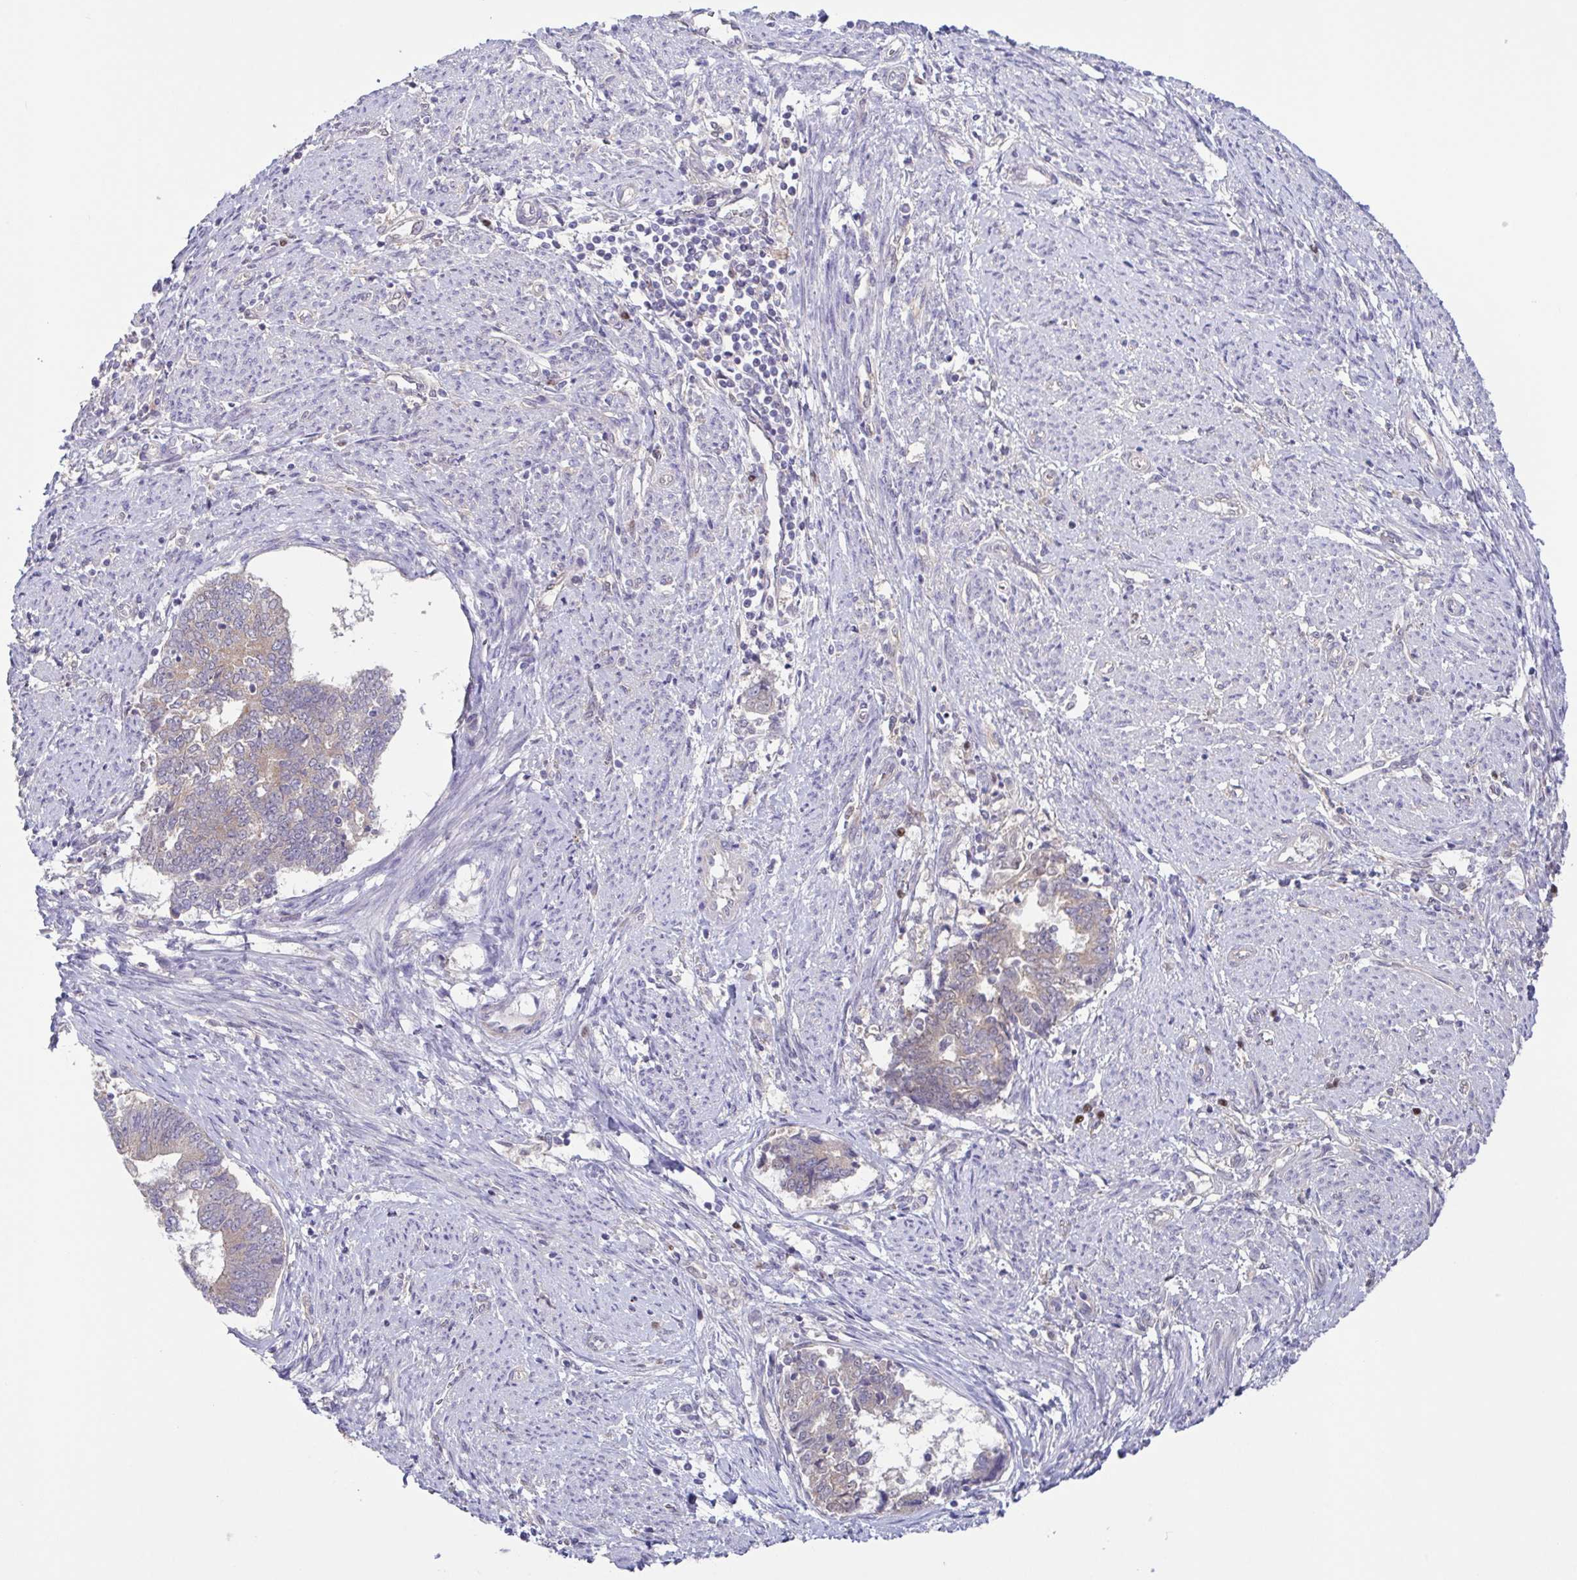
{"staining": {"intensity": "negative", "quantity": "none", "location": "none"}, "tissue": "endometrial cancer", "cell_type": "Tumor cells", "image_type": "cancer", "snomed": [{"axis": "morphology", "description": "Adenocarcinoma, NOS"}, {"axis": "topography", "description": "Endometrium"}], "caption": "Image shows no protein positivity in tumor cells of adenocarcinoma (endometrial) tissue. (Brightfield microscopy of DAB (3,3'-diaminobenzidine) IHC at high magnification).", "gene": "UBE2Q1", "patient": {"sex": "female", "age": 65}}